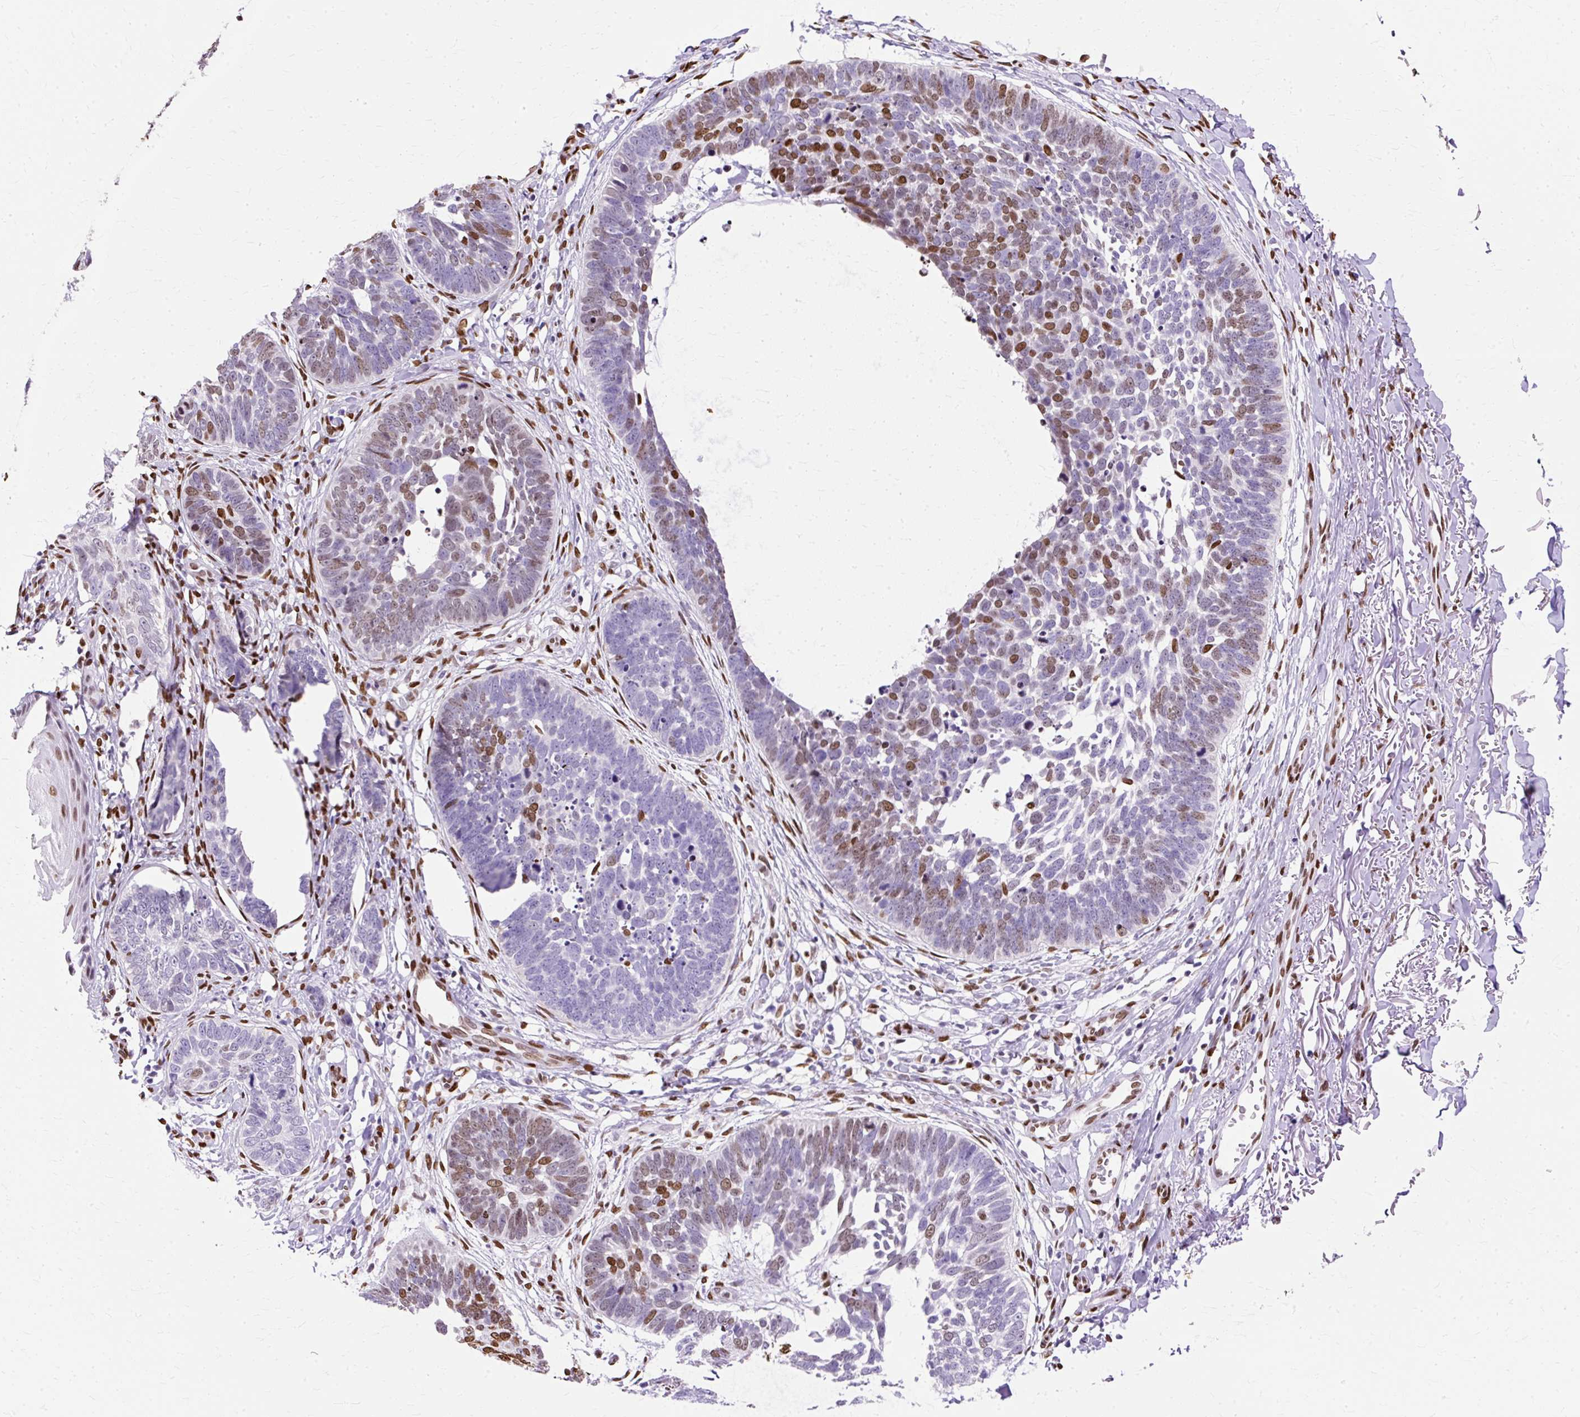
{"staining": {"intensity": "moderate", "quantity": "25%-75%", "location": "nuclear"}, "tissue": "skin cancer", "cell_type": "Tumor cells", "image_type": "cancer", "snomed": [{"axis": "morphology", "description": "Normal tissue, NOS"}, {"axis": "morphology", "description": "Basal cell carcinoma"}, {"axis": "topography", "description": "Skin"}], "caption": "Moderate nuclear positivity is seen in approximately 25%-75% of tumor cells in basal cell carcinoma (skin). The protein is shown in brown color, while the nuclei are stained blue.", "gene": "TMEM184C", "patient": {"sex": "male", "age": 77}}